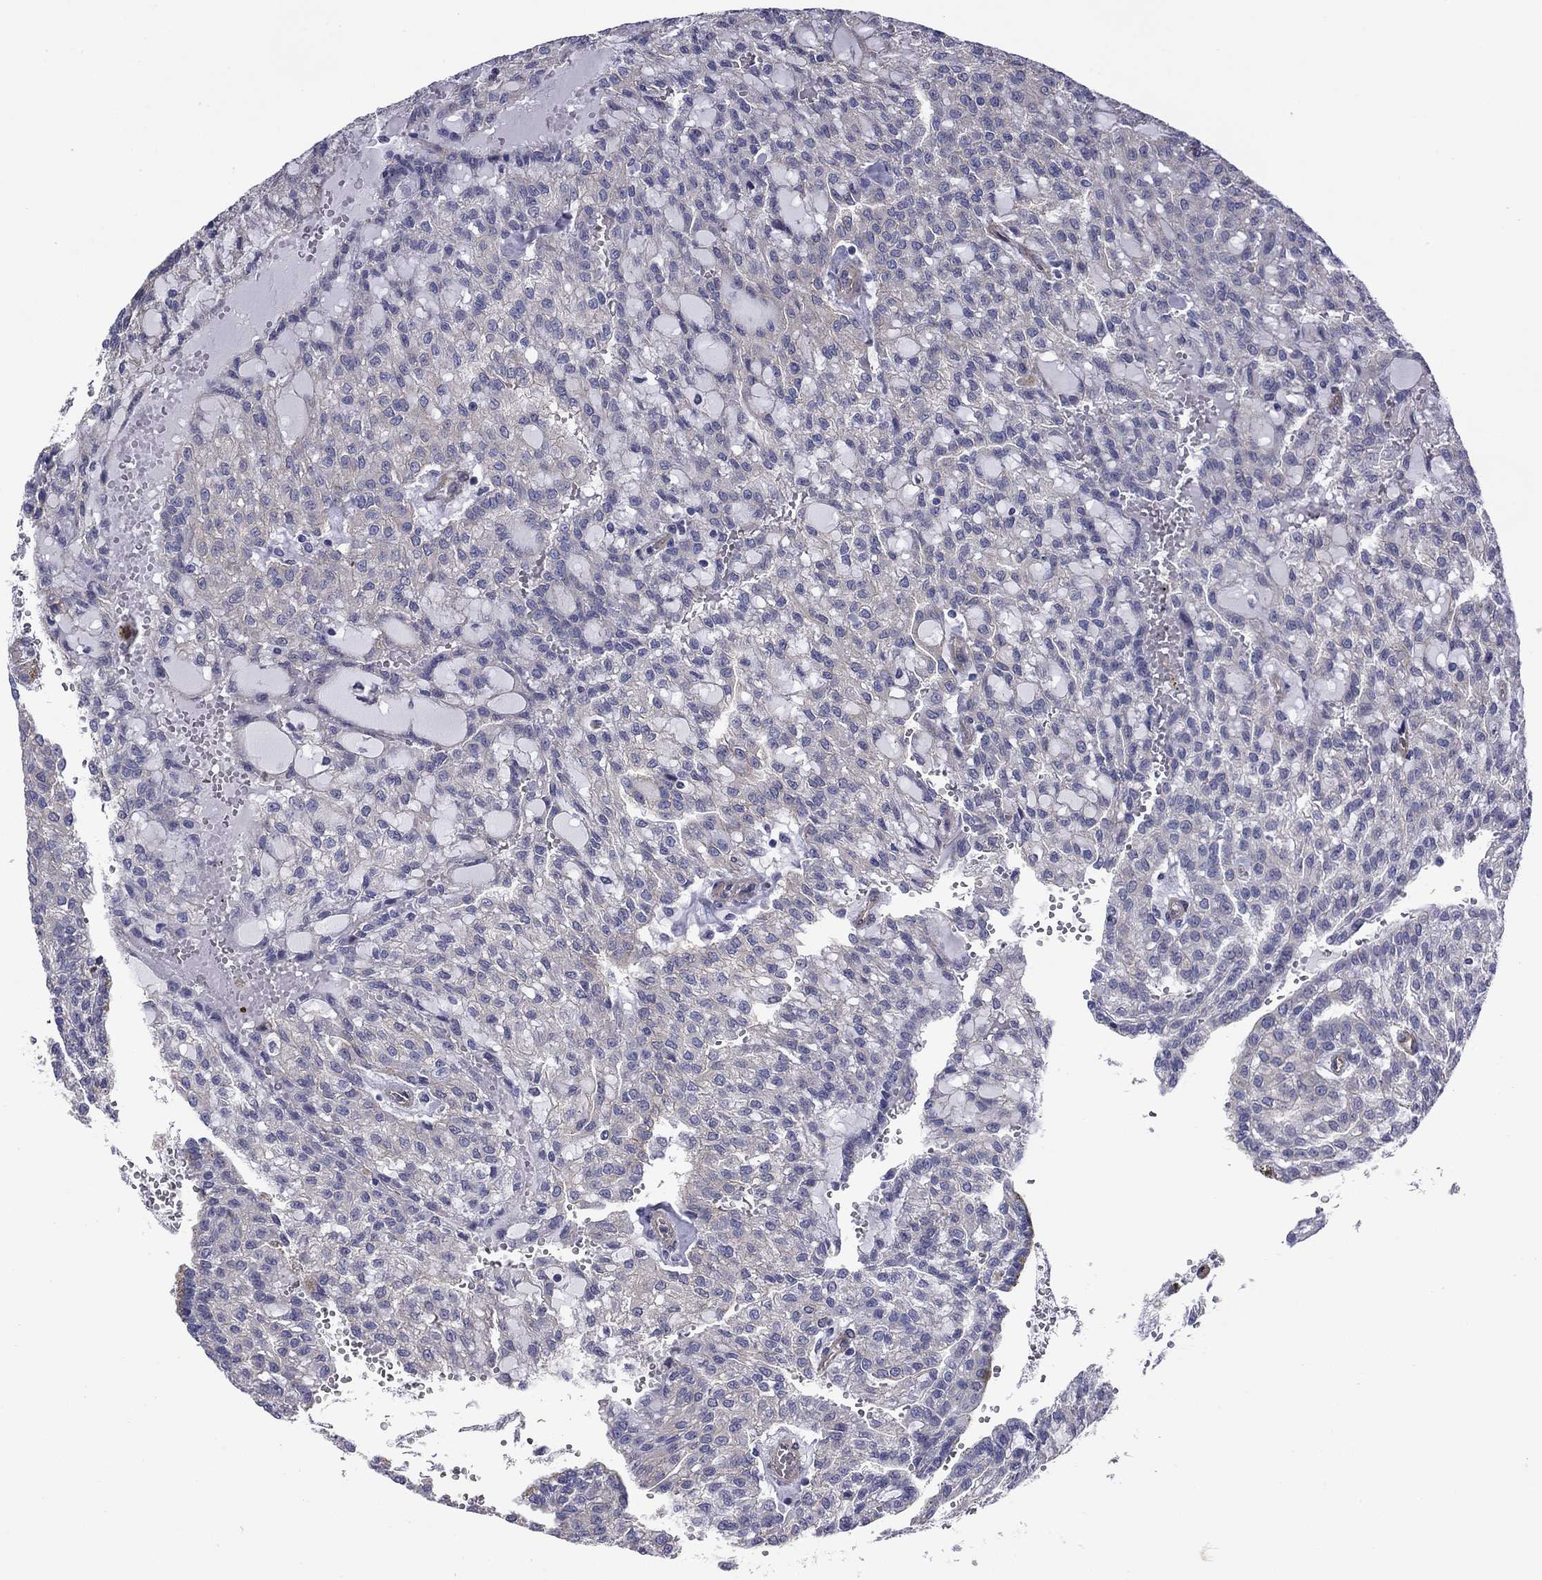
{"staining": {"intensity": "negative", "quantity": "none", "location": "none"}, "tissue": "renal cancer", "cell_type": "Tumor cells", "image_type": "cancer", "snomed": [{"axis": "morphology", "description": "Adenocarcinoma, NOS"}, {"axis": "topography", "description": "Kidney"}], "caption": "Immunohistochemistry (IHC) of renal cancer (adenocarcinoma) exhibits no expression in tumor cells.", "gene": "TCHH", "patient": {"sex": "male", "age": 63}}